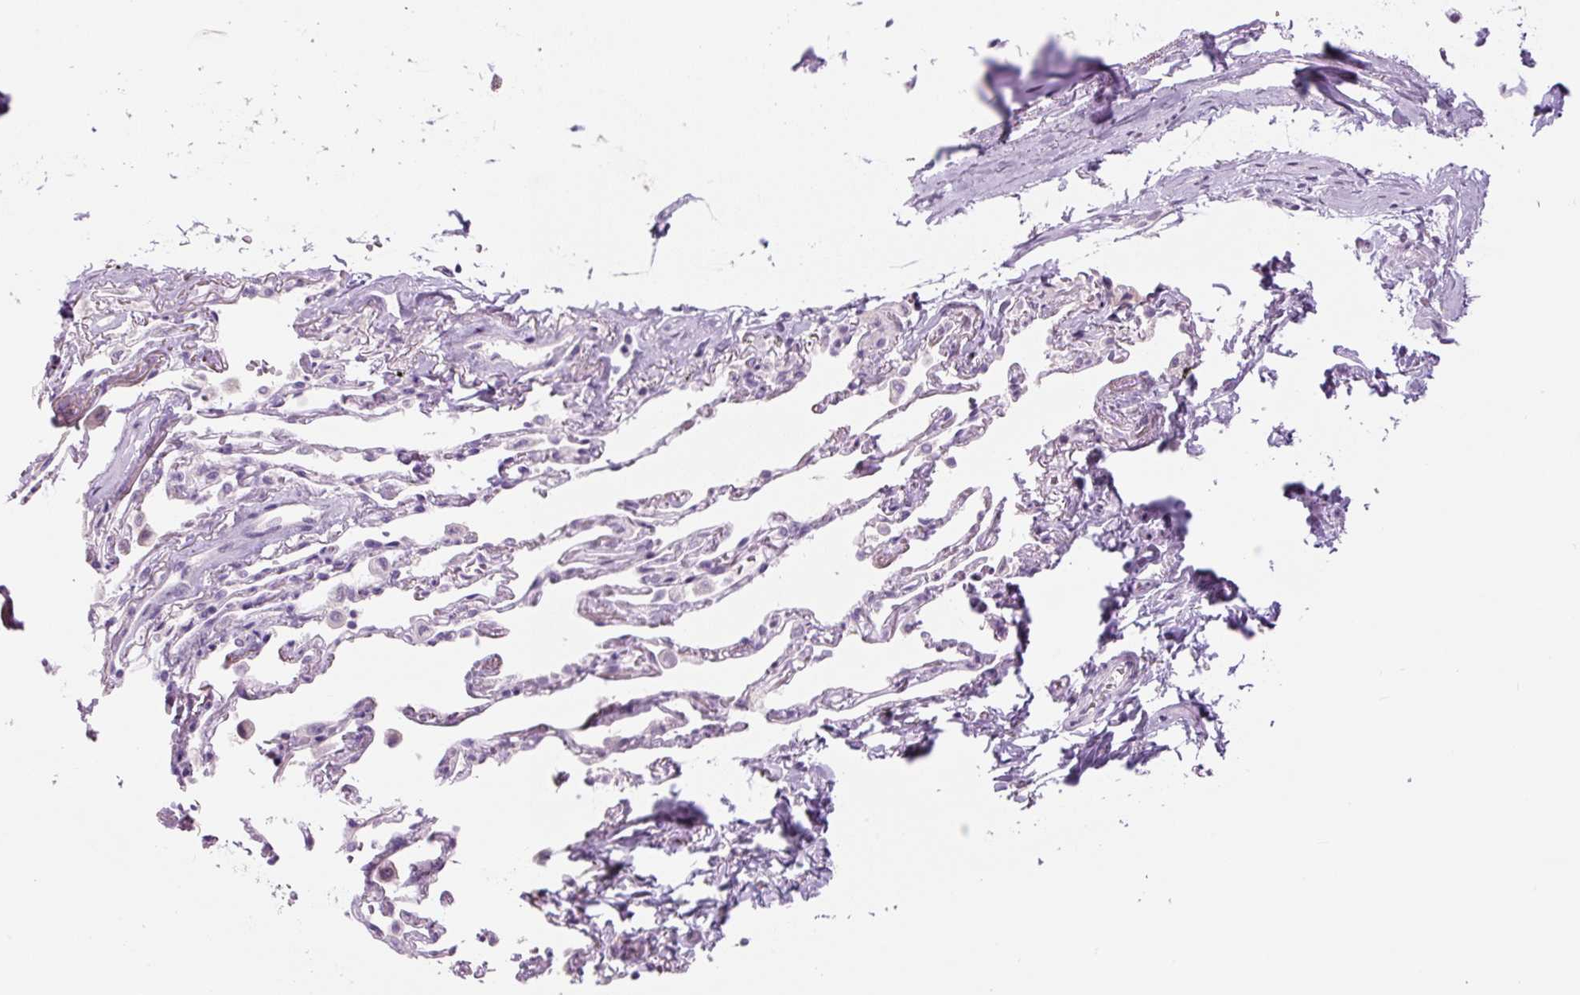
{"staining": {"intensity": "strong", "quantity": ">75%", "location": "nuclear"}, "tissue": "bronchus", "cell_type": "Respiratory epithelial cells", "image_type": "normal", "snomed": [{"axis": "morphology", "description": "Normal tissue, NOS"}, {"axis": "topography", "description": "Bronchus"}], "caption": "DAB immunohistochemical staining of benign bronchus displays strong nuclear protein expression in about >75% of respiratory epithelial cells.", "gene": "SIX1", "patient": {"sex": "male", "age": 70}}